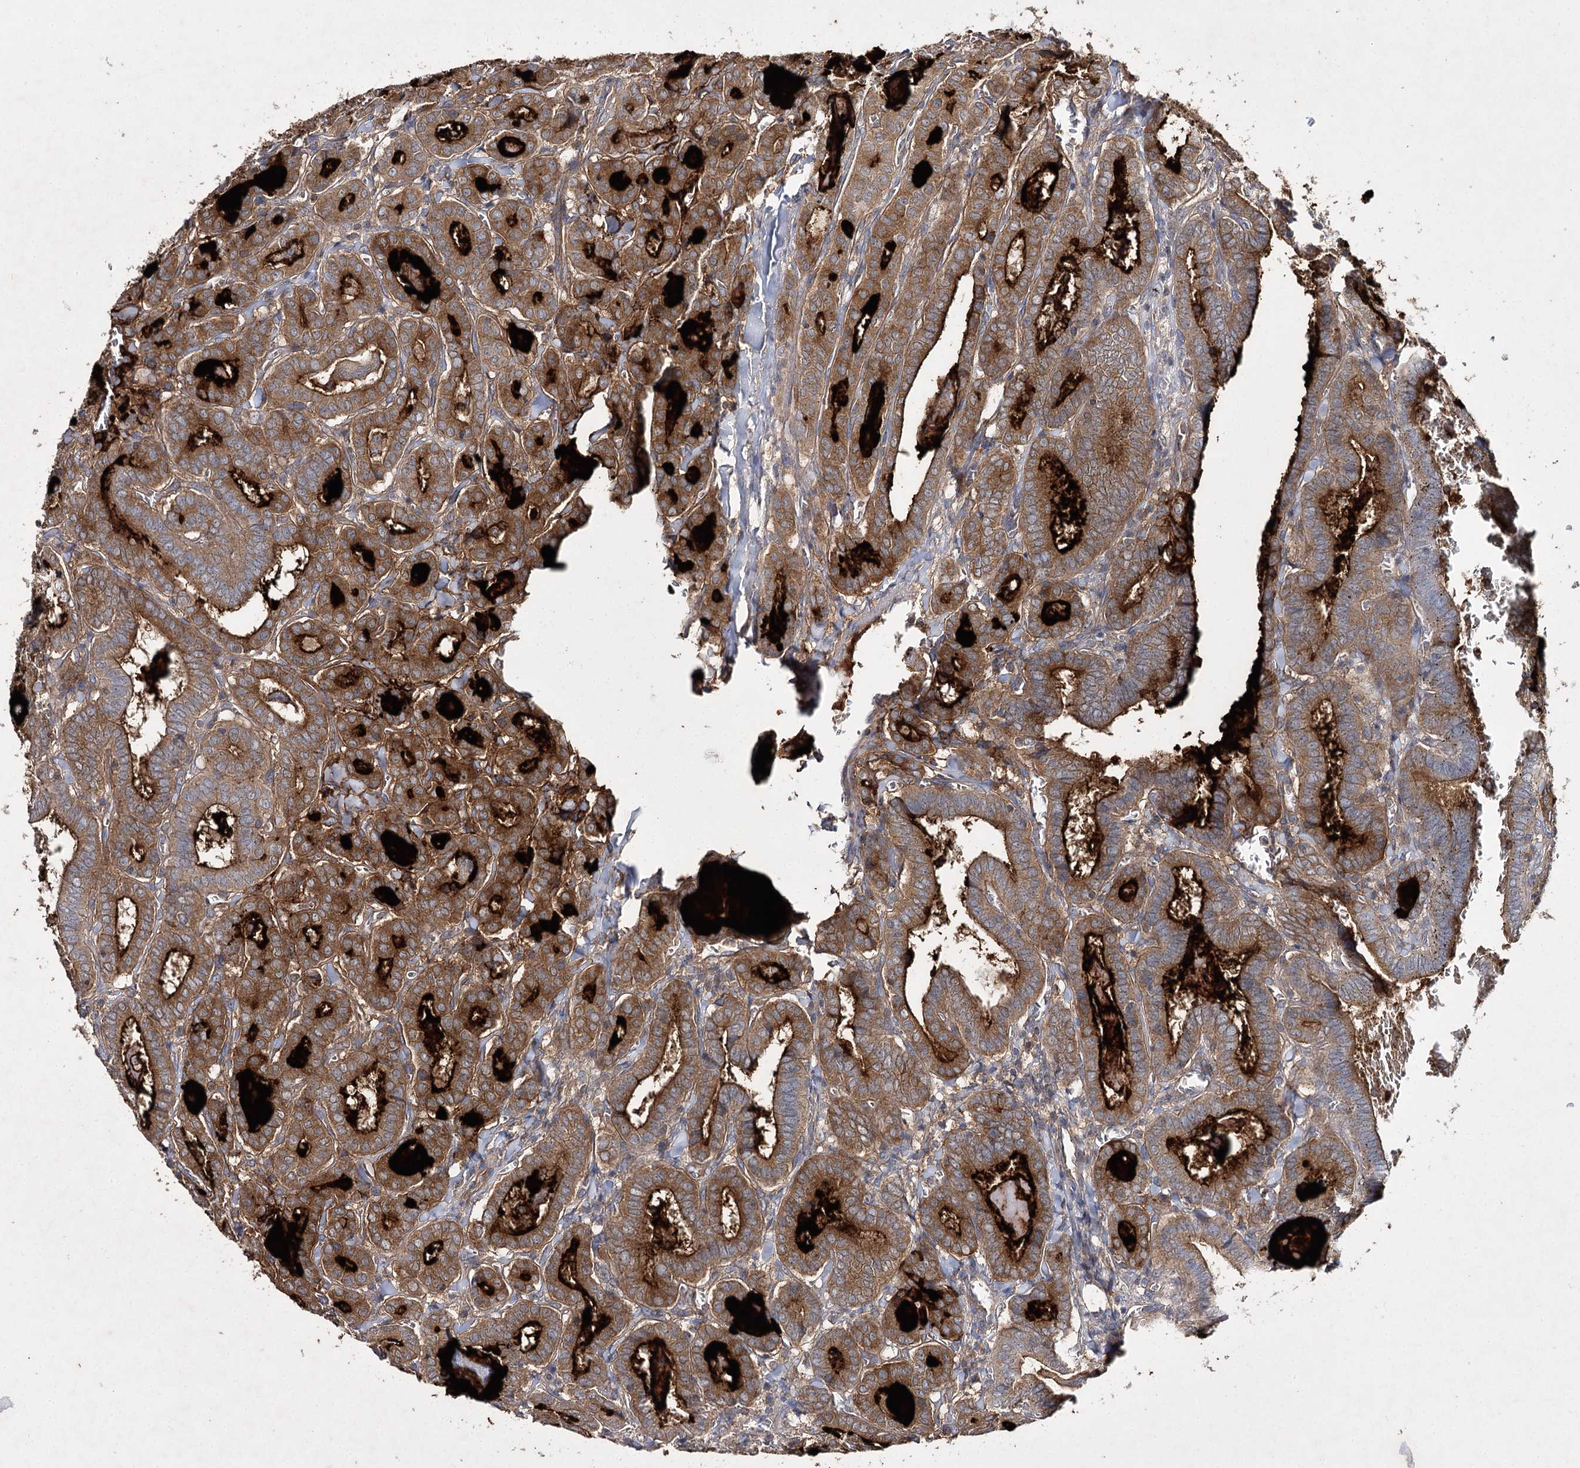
{"staining": {"intensity": "strong", "quantity": ">75%", "location": "cytoplasmic/membranous"}, "tissue": "thyroid cancer", "cell_type": "Tumor cells", "image_type": "cancer", "snomed": [{"axis": "morphology", "description": "Papillary adenocarcinoma, NOS"}, {"axis": "topography", "description": "Thyroid gland"}], "caption": "Protein expression analysis of human papillary adenocarcinoma (thyroid) reveals strong cytoplasmic/membranous staining in about >75% of tumor cells.", "gene": "BCR", "patient": {"sex": "female", "age": 72}}